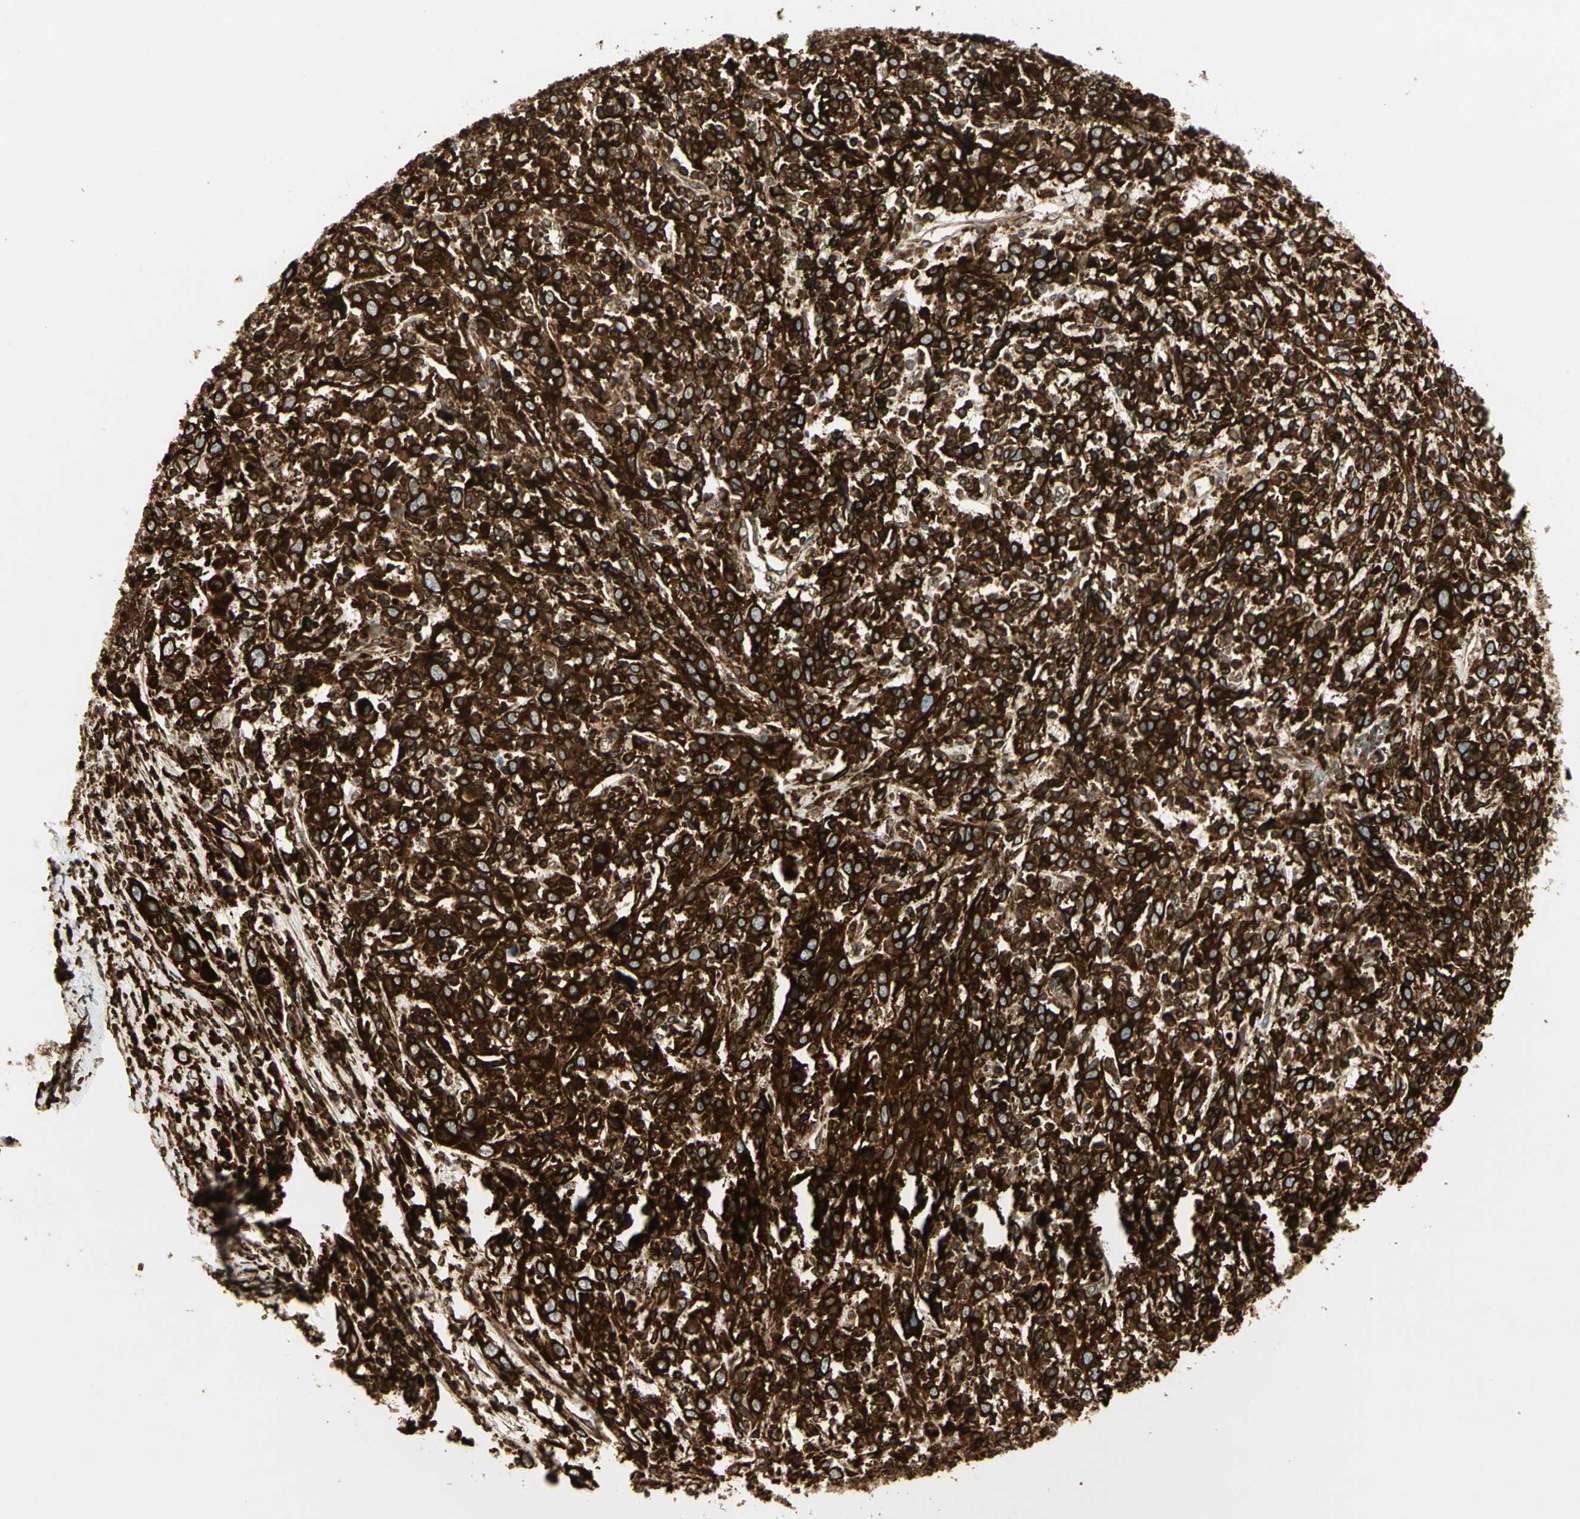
{"staining": {"intensity": "strong", "quantity": ">75%", "location": "cytoplasmic/membranous"}, "tissue": "cervical cancer", "cell_type": "Tumor cells", "image_type": "cancer", "snomed": [{"axis": "morphology", "description": "Squamous cell carcinoma, NOS"}, {"axis": "topography", "description": "Cervix"}], "caption": "Protein positivity by immunohistochemistry exhibits strong cytoplasmic/membranous positivity in approximately >75% of tumor cells in cervical cancer (squamous cell carcinoma). (Brightfield microscopy of DAB IHC at high magnification).", "gene": "TAPBP", "patient": {"sex": "female", "age": 46}}